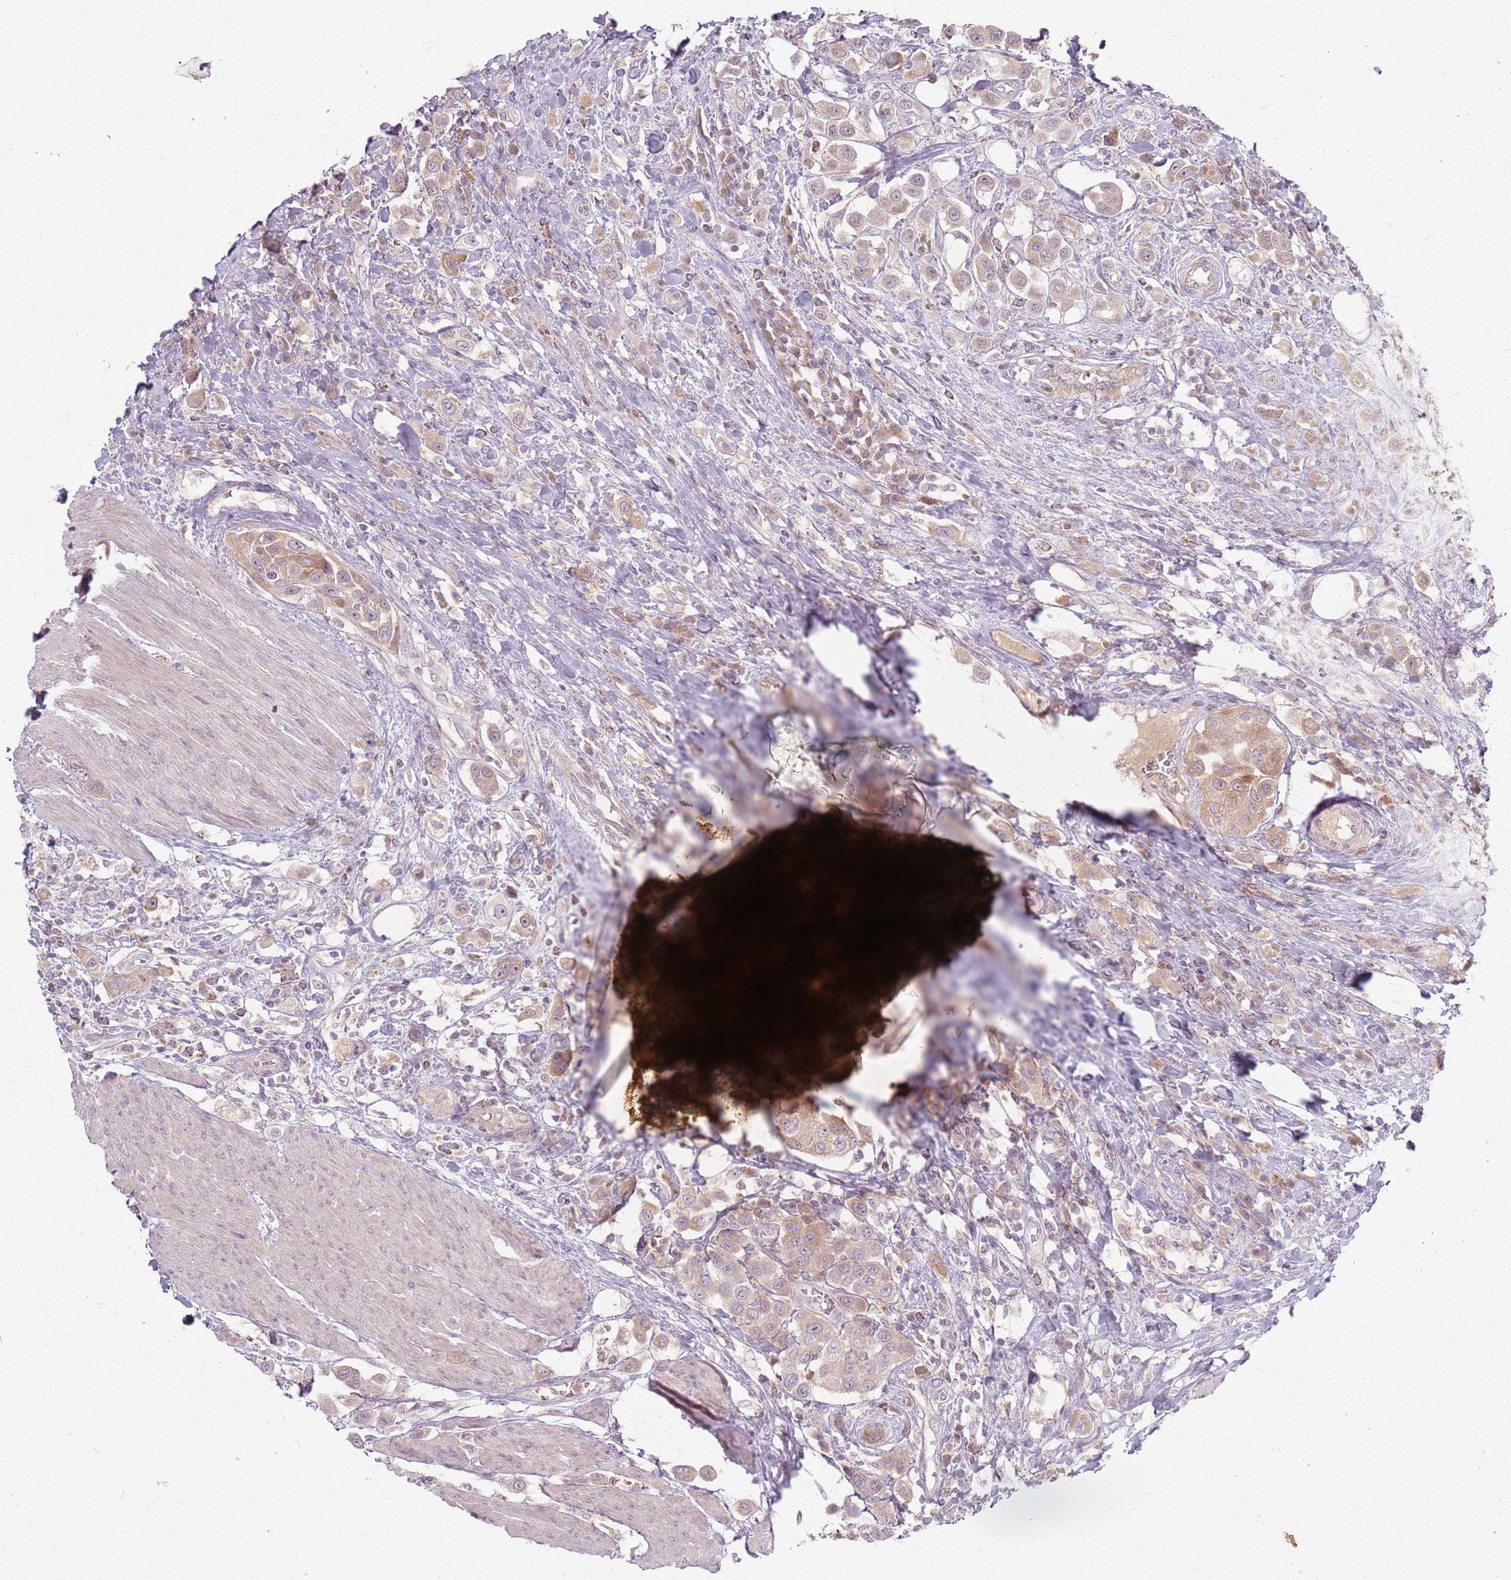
{"staining": {"intensity": "weak", "quantity": "25%-75%", "location": "cytoplasmic/membranous"}, "tissue": "urothelial cancer", "cell_type": "Tumor cells", "image_type": "cancer", "snomed": [{"axis": "morphology", "description": "Urothelial carcinoma, High grade"}, {"axis": "topography", "description": "Urinary bladder"}], "caption": "A brown stain highlights weak cytoplasmic/membranous expression of a protein in human high-grade urothelial carcinoma tumor cells.", "gene": "ZDHHC2", "patient": {"sex": "male", "age": 50}}